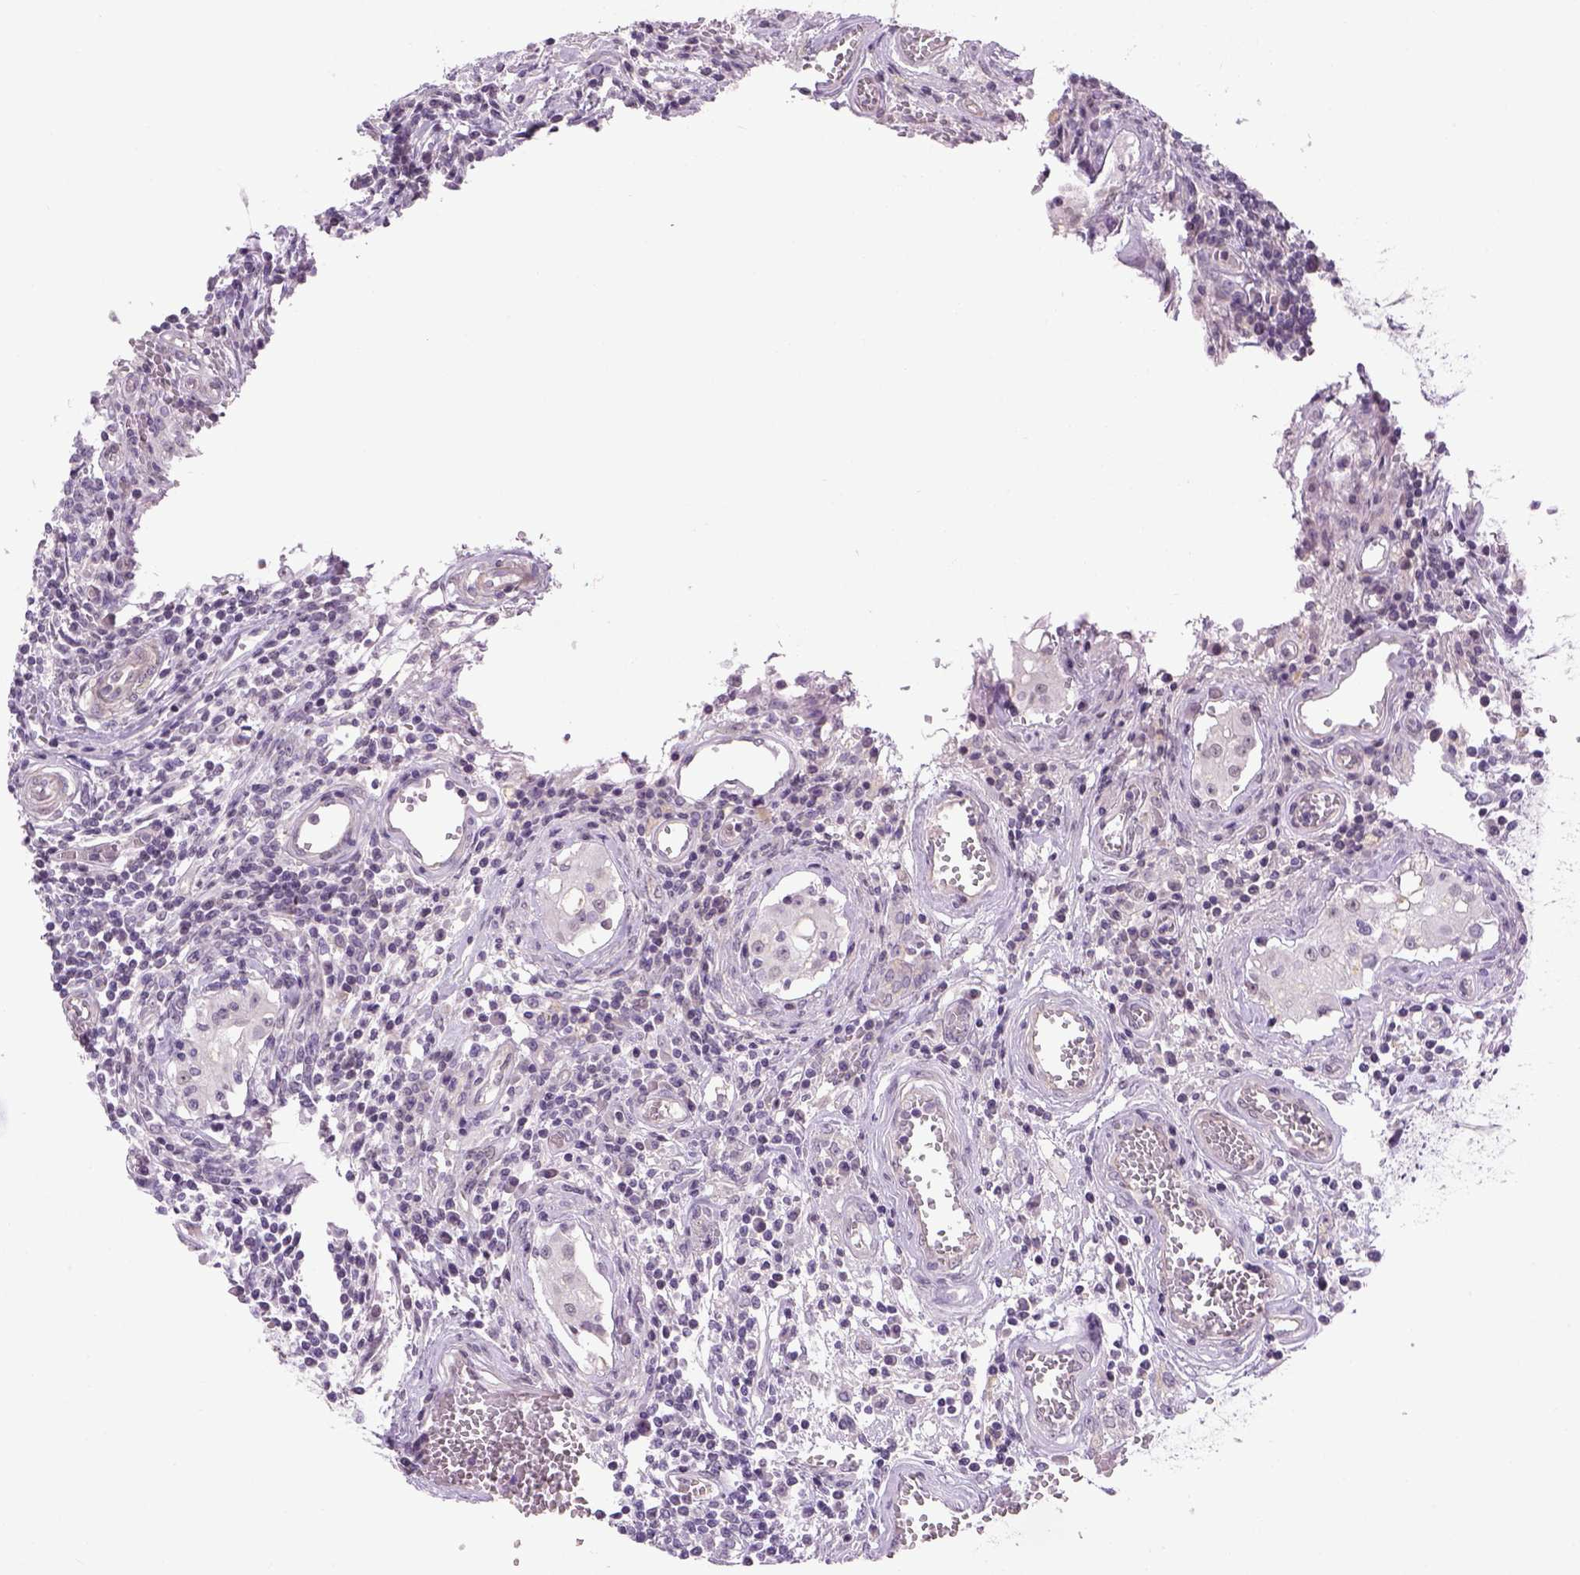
{"staining": {"intensity": "negative", "quantity": "none", "location": "none"}, "tissue": "testis cancer", "cell_type": "Tumor cells", "image_type": "cancer", "snomed": [{"axis": "morphology", "description": "Carcinoma, Embryonal, NOS"}, {"axis": "topography", "description": "Testis"}], "caption": "A photomicrograph of testis embryonal carcinoma stained for a protein shows no brown staining in tumor cells.", "gene": "PRRT1", "patient": {"sex": "male", "age": 36}}